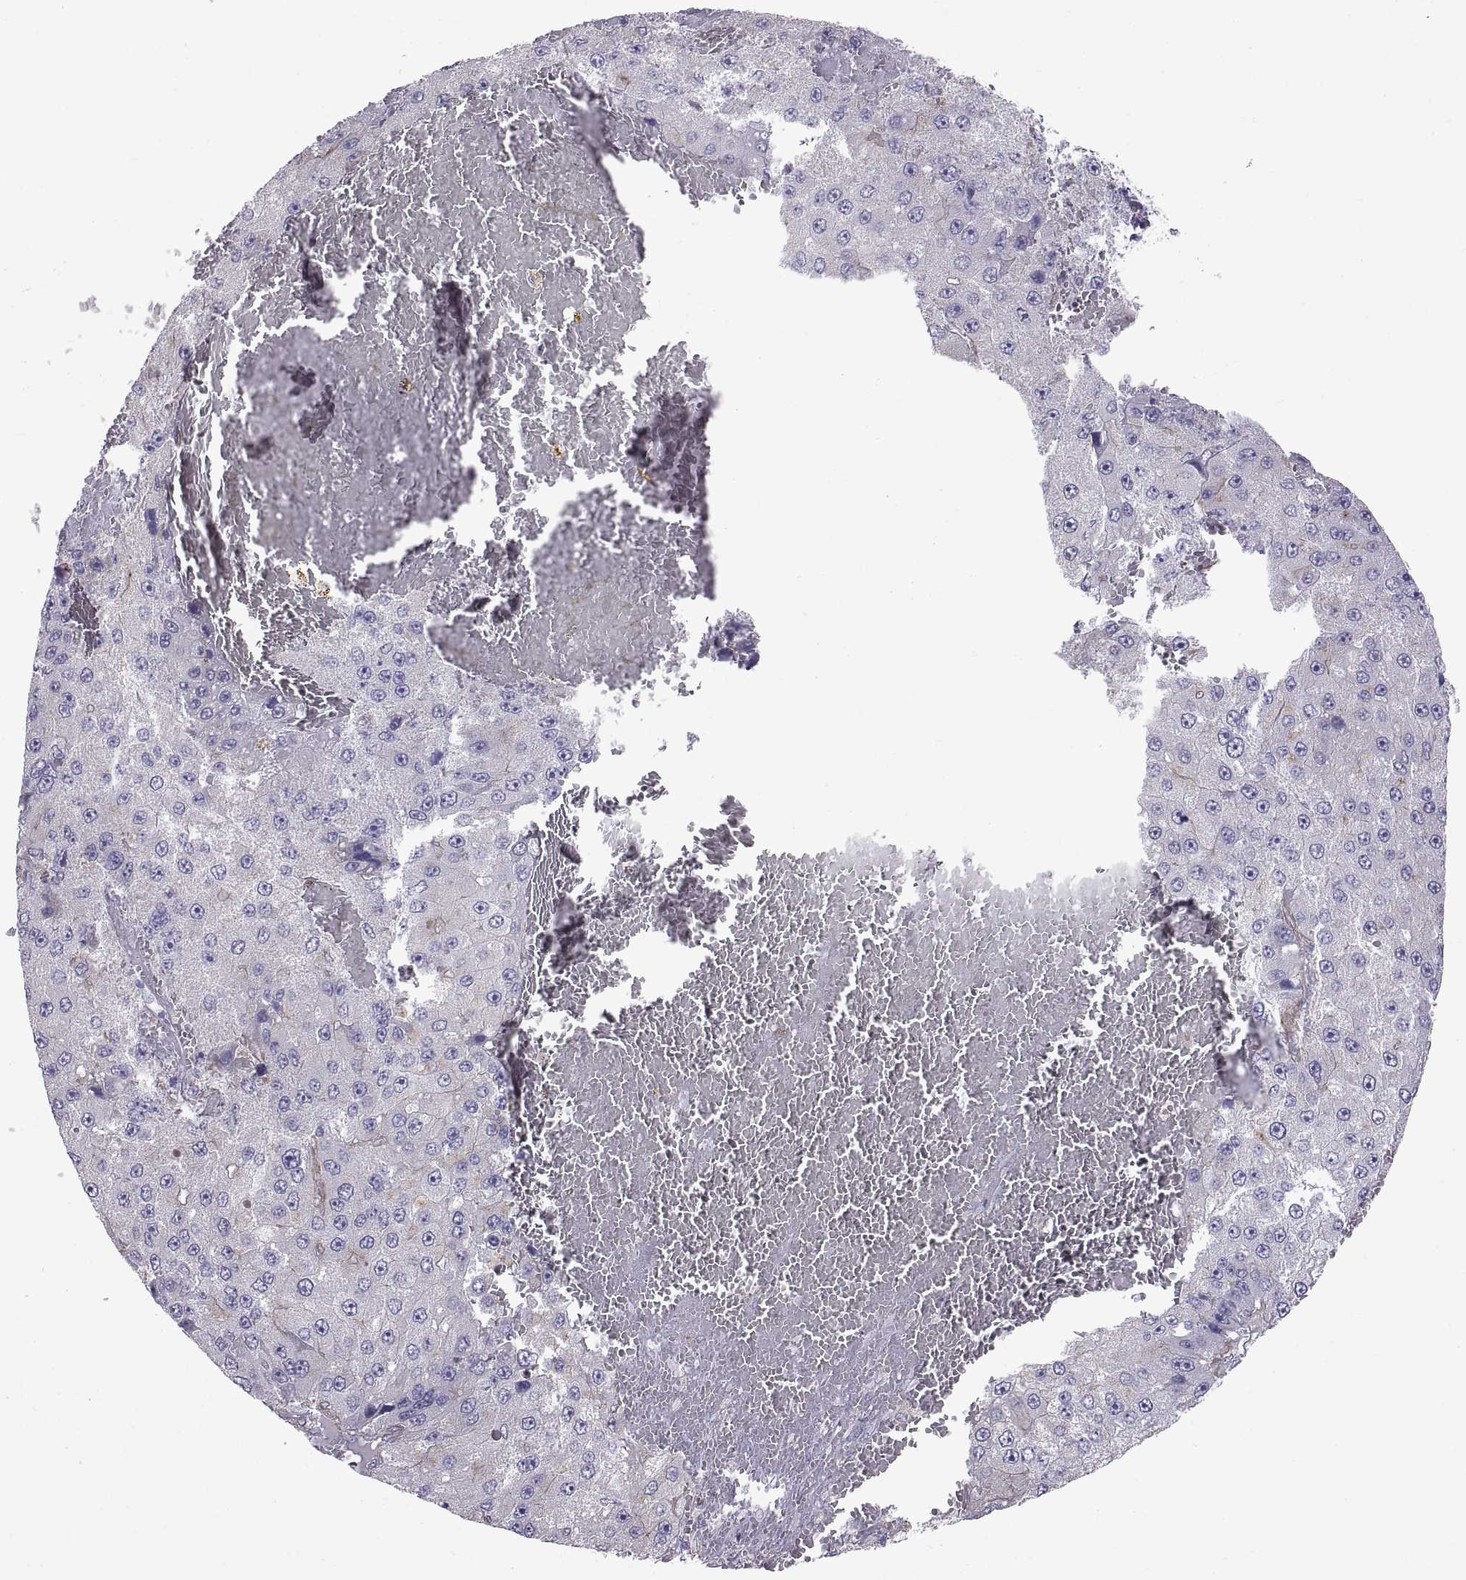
{"staining": {"intensity": "weak", "quantity": "<25%", "location": "cytoplasmic/membranous"}, "tissue": "liver cancer", "cell_type": "Tumor cells", "image_type": "cancer", "snomed": [{"axis": "morphology", "description": "Carcinoma, Hepatocellular, NOS"}, {"axis": "topography", "description": "Liver"}], "caption": "Protein analysis of liver cancer (hepatocellular carcinoma) displays no significant expression in tumor cells.", "gene": "ARSL", "patient": {"sex": "female", "age": 73}}